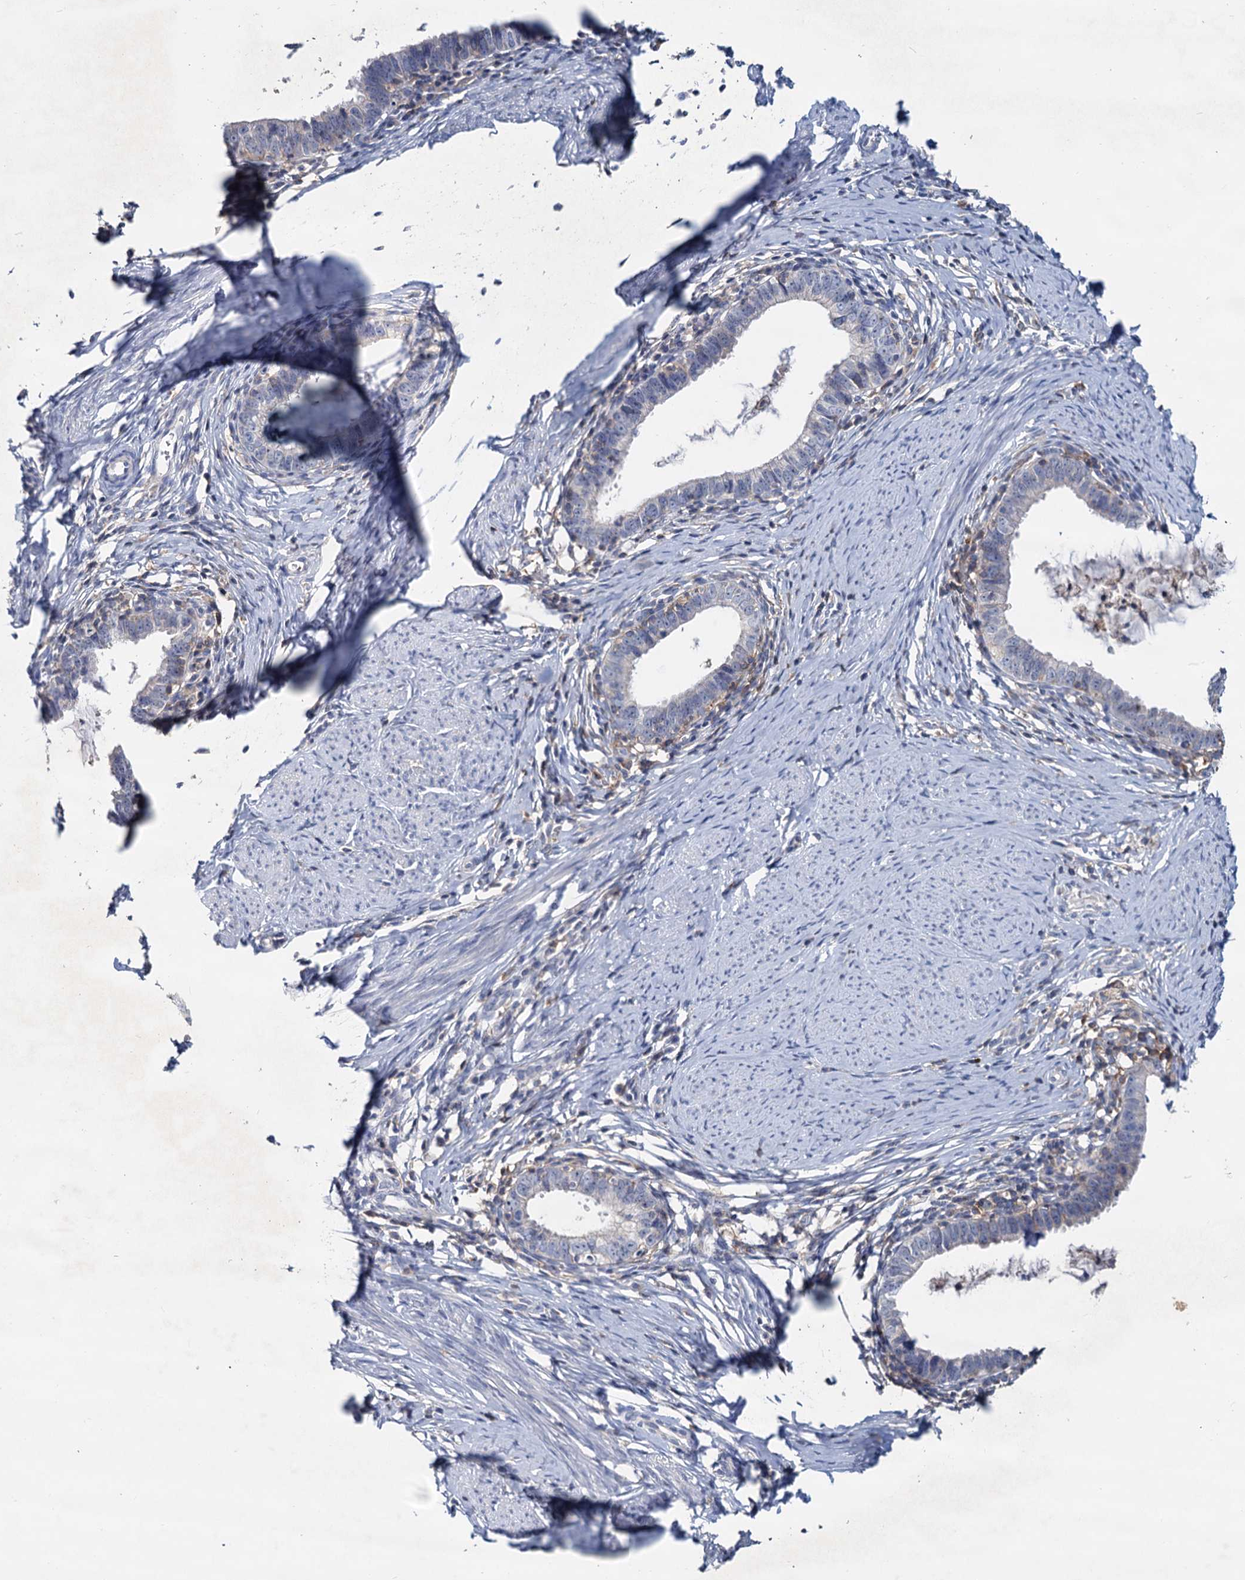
{"staining": {"intensity": "negative", "quantity": "none", "location": "none"}, "tissue": "cervical cancer", "cell_type": "Tumor cells", "image_type": "cancer", "snomed": [{"axis": "morphology", "description": "Adenocarcinoma, NOS"}, {"axis": "topography", "description": "Cervix"}], "caption": "Immunohistochemistry histopathology image of human cervical adenocarcinoma stained for a protein (brown), which displays no positivity in tumor cells. (Immunohistochemistry (ihc), brightfield microscopy, high magnification).", "gene": "LRCH4", "patient": {"sex": "female", "age": 36}}